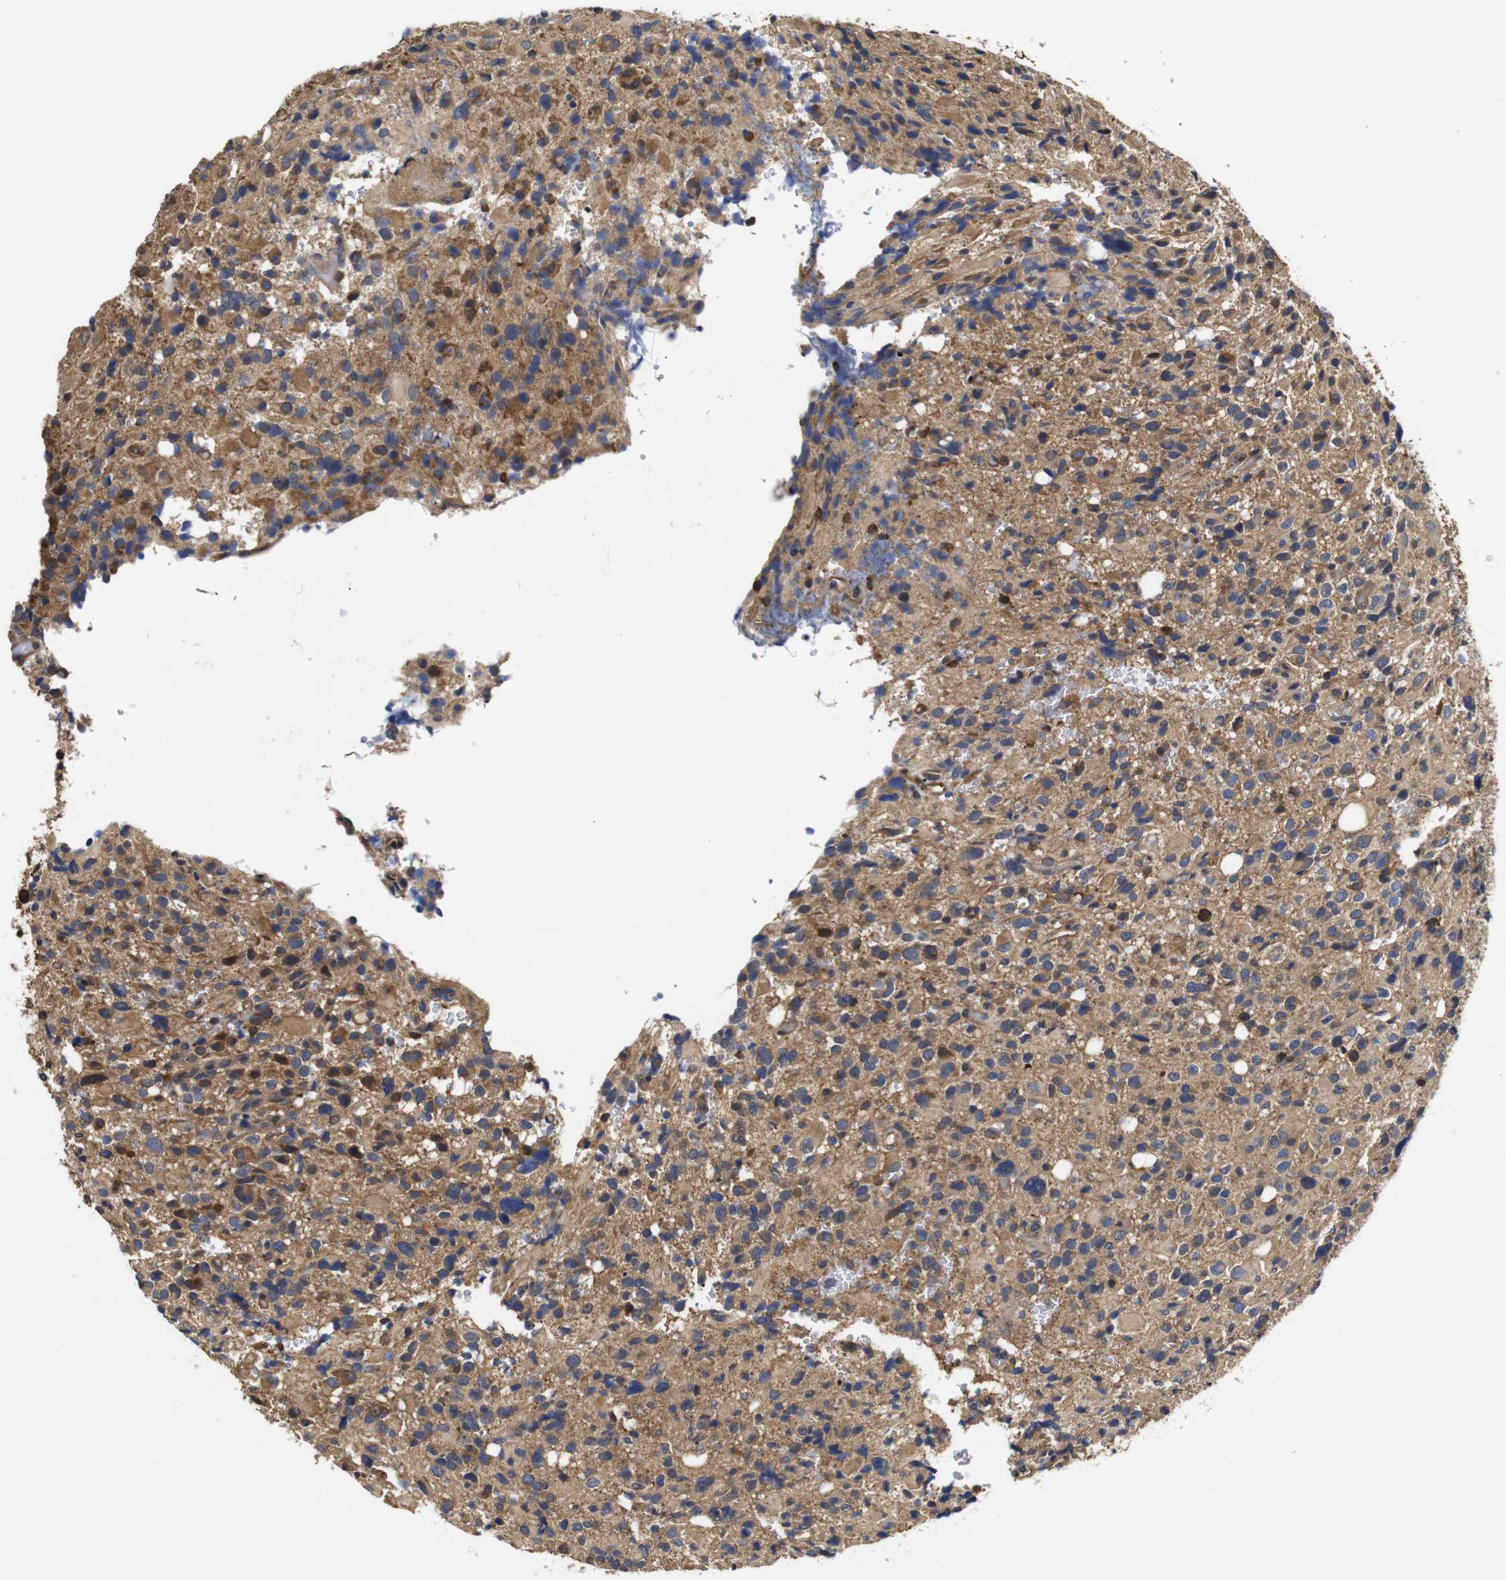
{"staining": {"intensity": "moderate", "quantity": ">75%", "location": "cytoplasmic/membranous"}, "tissue": "glioma", "cell_type": "Tumor cells", "image_type": "cancer", "snomed": [{"axis": "morphology", "description": "Glioma, malignant, High grade"}, {"axis": "topography", "description": "Brain"}], "caption": "Human malignant glioma (high-grade) stained with a protein marker exhibits moderate staining in tumor cells.", "gene": "LRRCC1", "patient": {"sex": "male", "age": 48}}